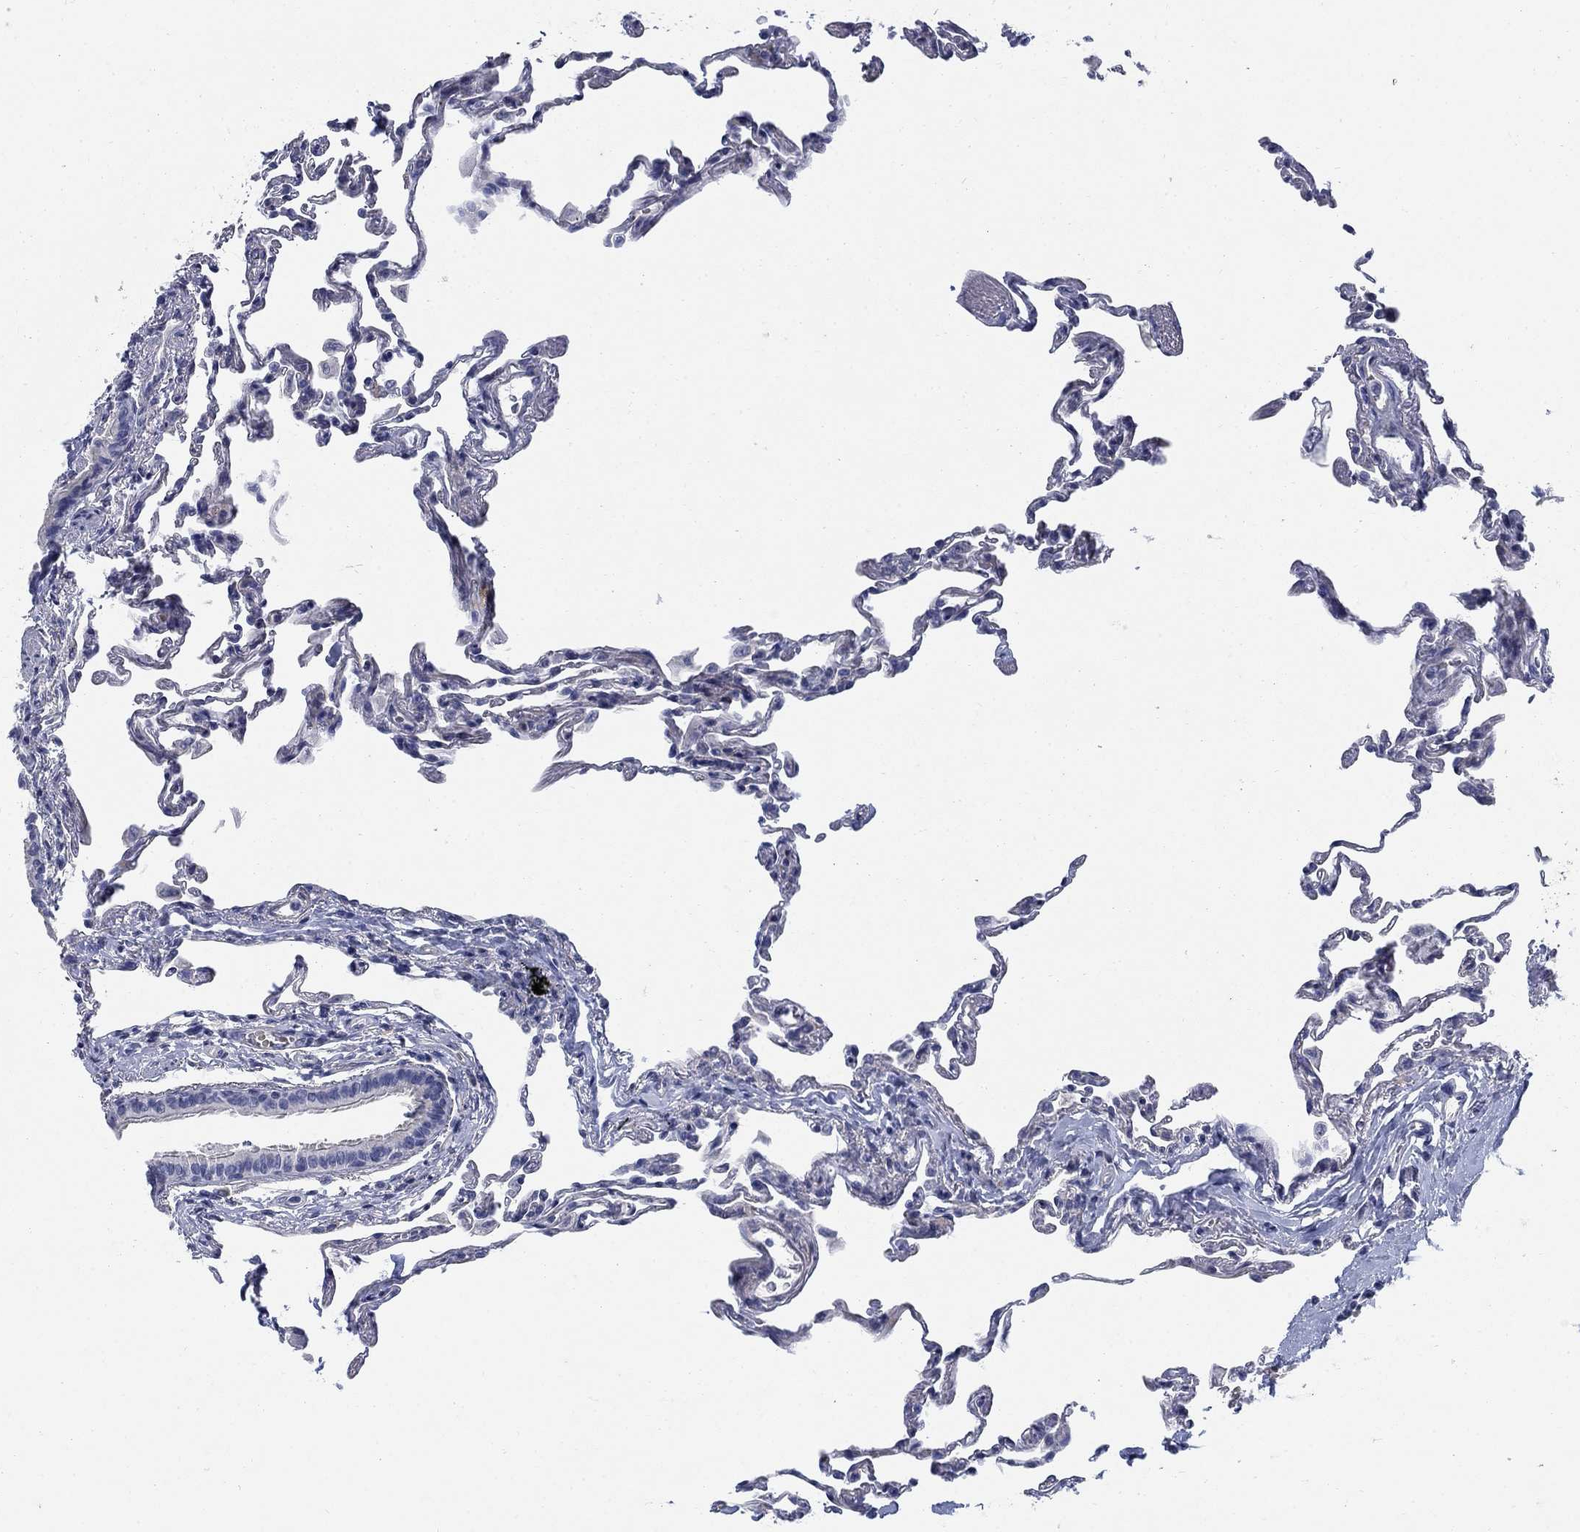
{"staining": {"intensity": "negative", "quantity": "none", "location": "none"}, "tissue": "lung", "cell_type": "Alveolar cells", "image_type": "normal", "snomed": [{"axis": "morphology", "description": "Normal tissue, NOS"}, {"axis": "topography", "description": "Lung"}], "caption": "This is an immunohistochemistry (IHC) histopathology image of unremarkable human lung. There is no positivity in alveolar cells.", "gene": "DNER", "patient": {"sex": "female", "age": 57}}